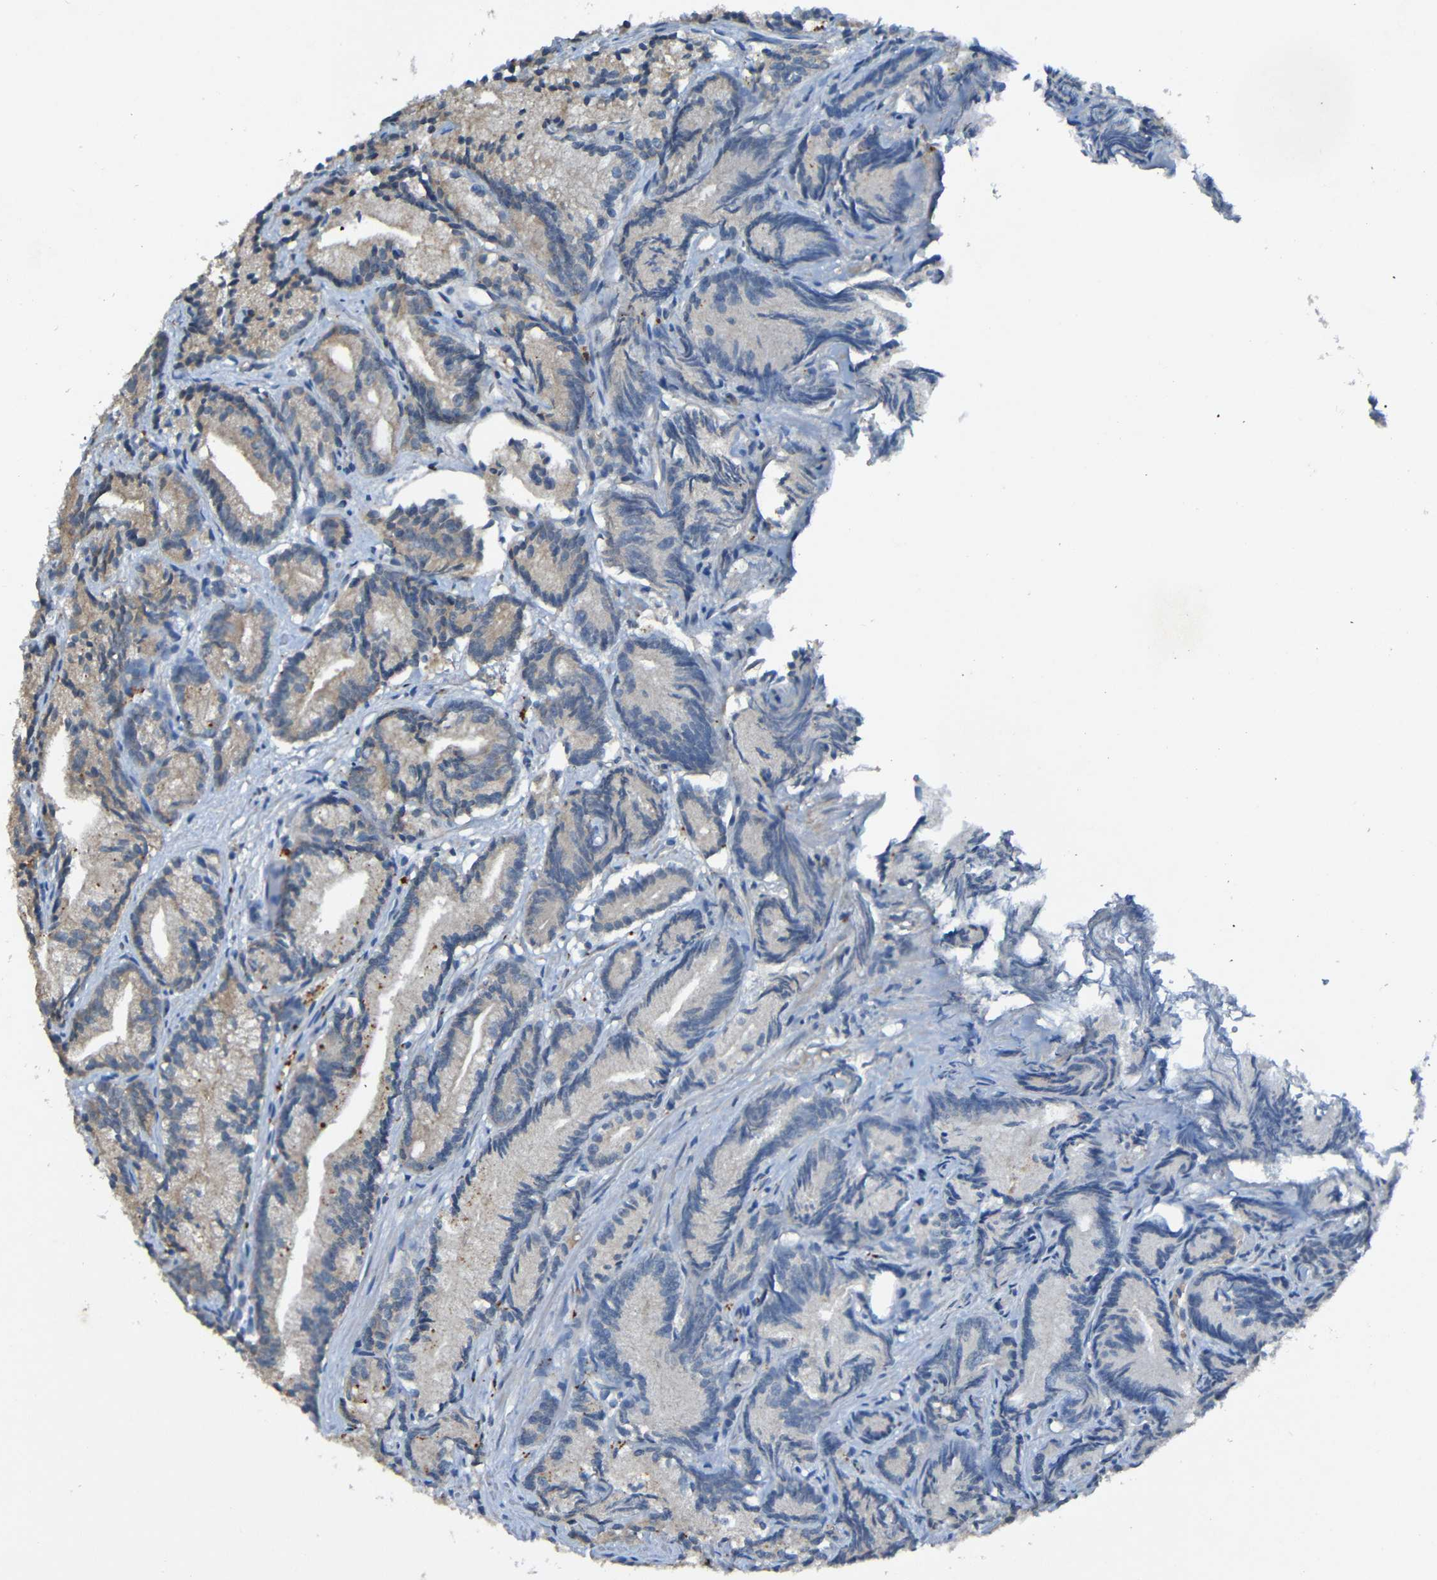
{"staining": {"intensity": "weak", "quantity": "<25%", "location": "cytoplasmic/membranous"}, "tissue": "prostate cancer", "cell_type": "Tumor cells", "image_type": "cancer", "snomed": [{"axis": "morphology", "description": "Adenocarcinoma, Low grade"}, {"axis": "topography", "description": "Prostate"}], "caption": "This is a photomicrograph of immunohistochemistry (IHC) staining of prostate adenocarcinoma (low-grade), which shows no expression in tumor cells.", "gene": "LRRC70", "patient": {"sex": "male", "age": 89}}